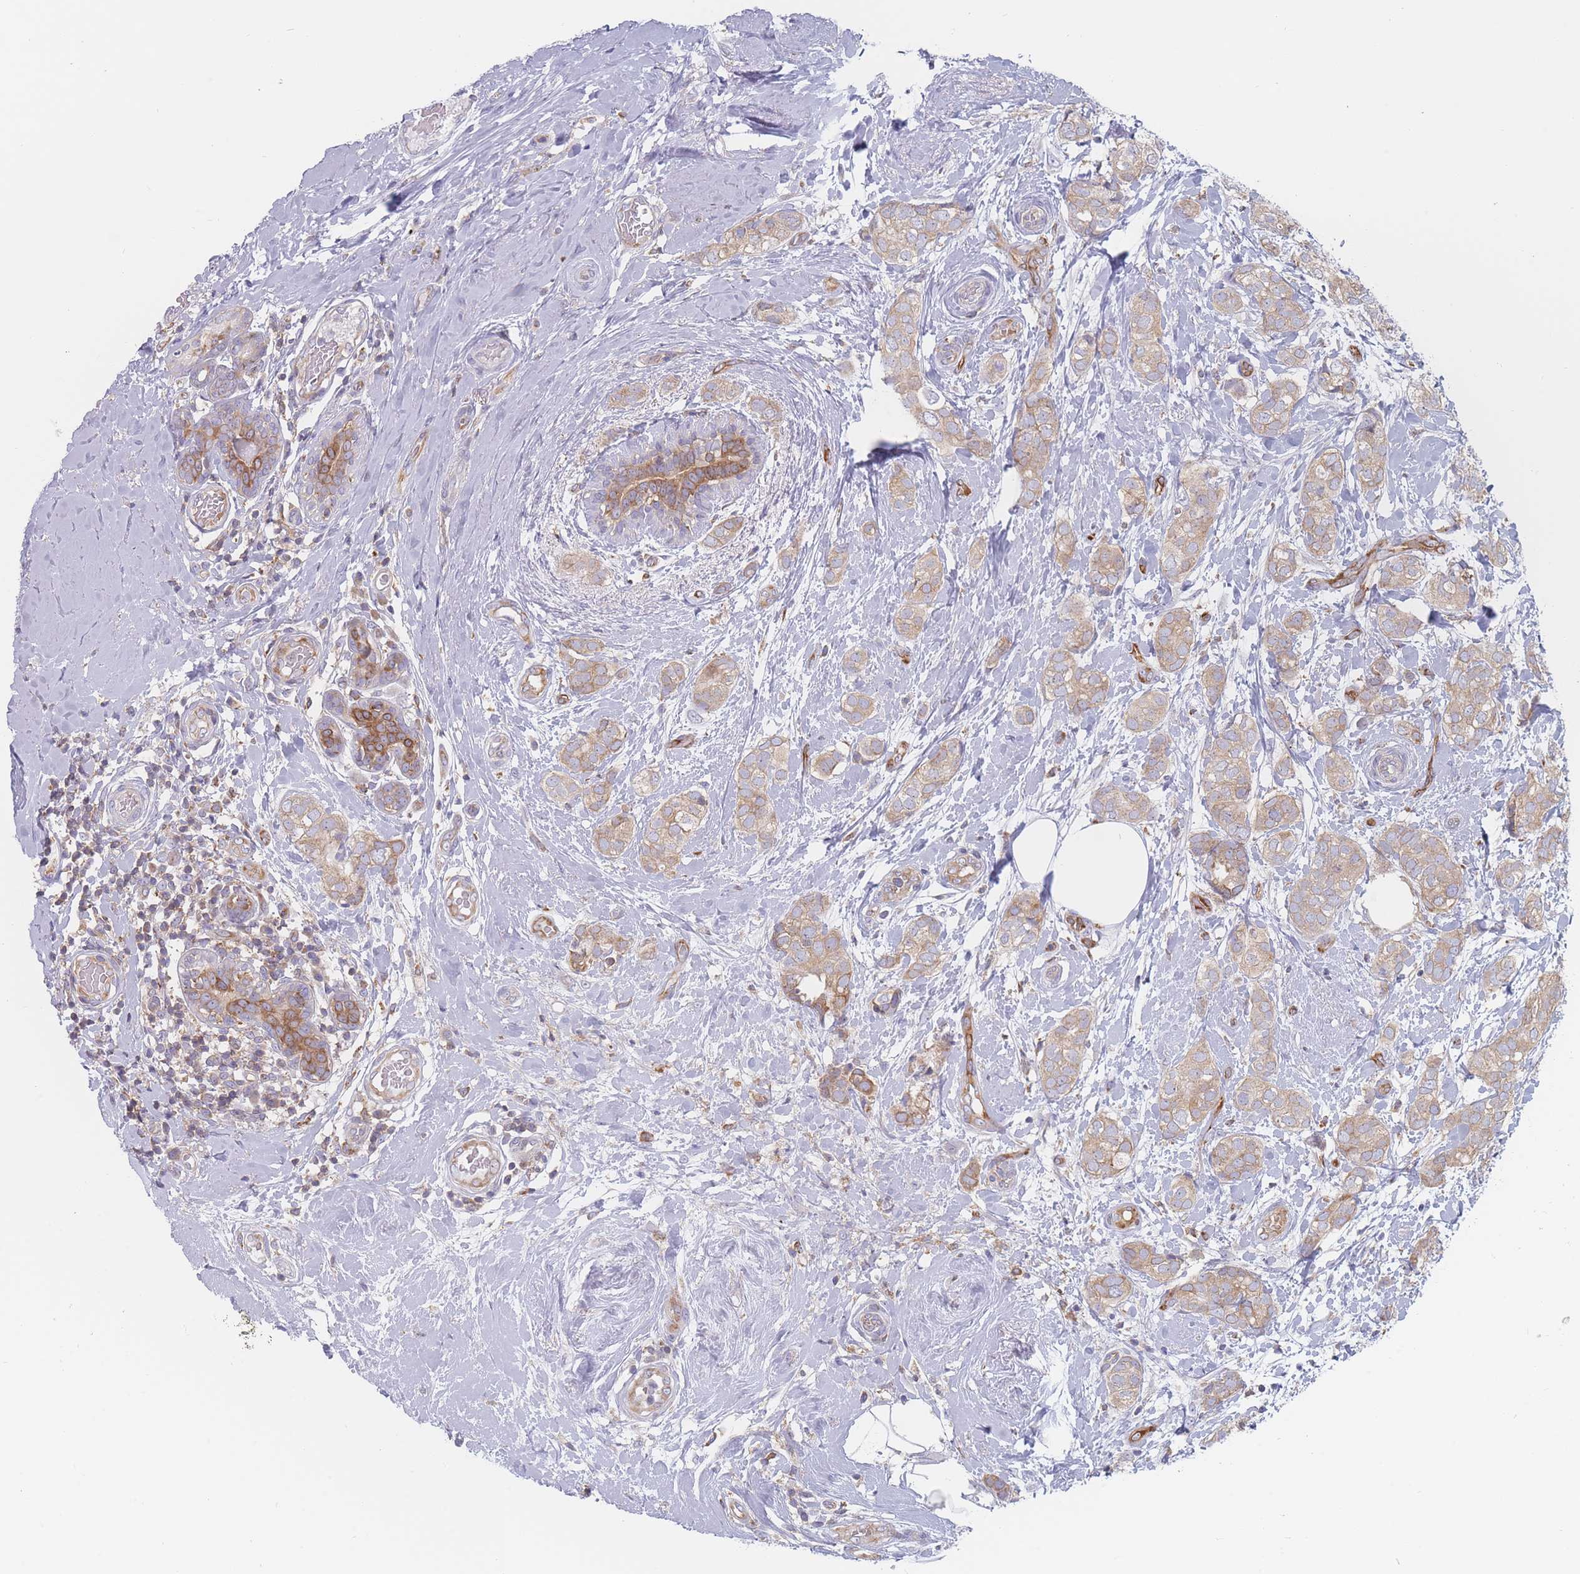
{"staining": {"intensity": "weak", "quantity": ">75%", "location": "cytoplasmic/membranous"}, "tissue": "breast cancer", "cell_type": "Tumor cells", "image_type": "cancer", "snomed": [{"axis": "morphology", "description": "Duct carcinoma"}, {"axis": "topography", "description": "Breast"}], "caption": "Immunohistochemistry (IHC) staining of intraductal carcinoma (breast), which demonstrates low levels of weak cytoplasmic/membranous expression in approximately >75% of tumor cells indicating weak cytoplasmic/membranous protein expression. The staining was performed using DAB (3,3'-diaminobenzidine) (brown) for protein detection and nuclei were counterstained in hematoxylin (blue).", "gene": "MAP1S", "patient": {"sex": "female", "age": 73}}